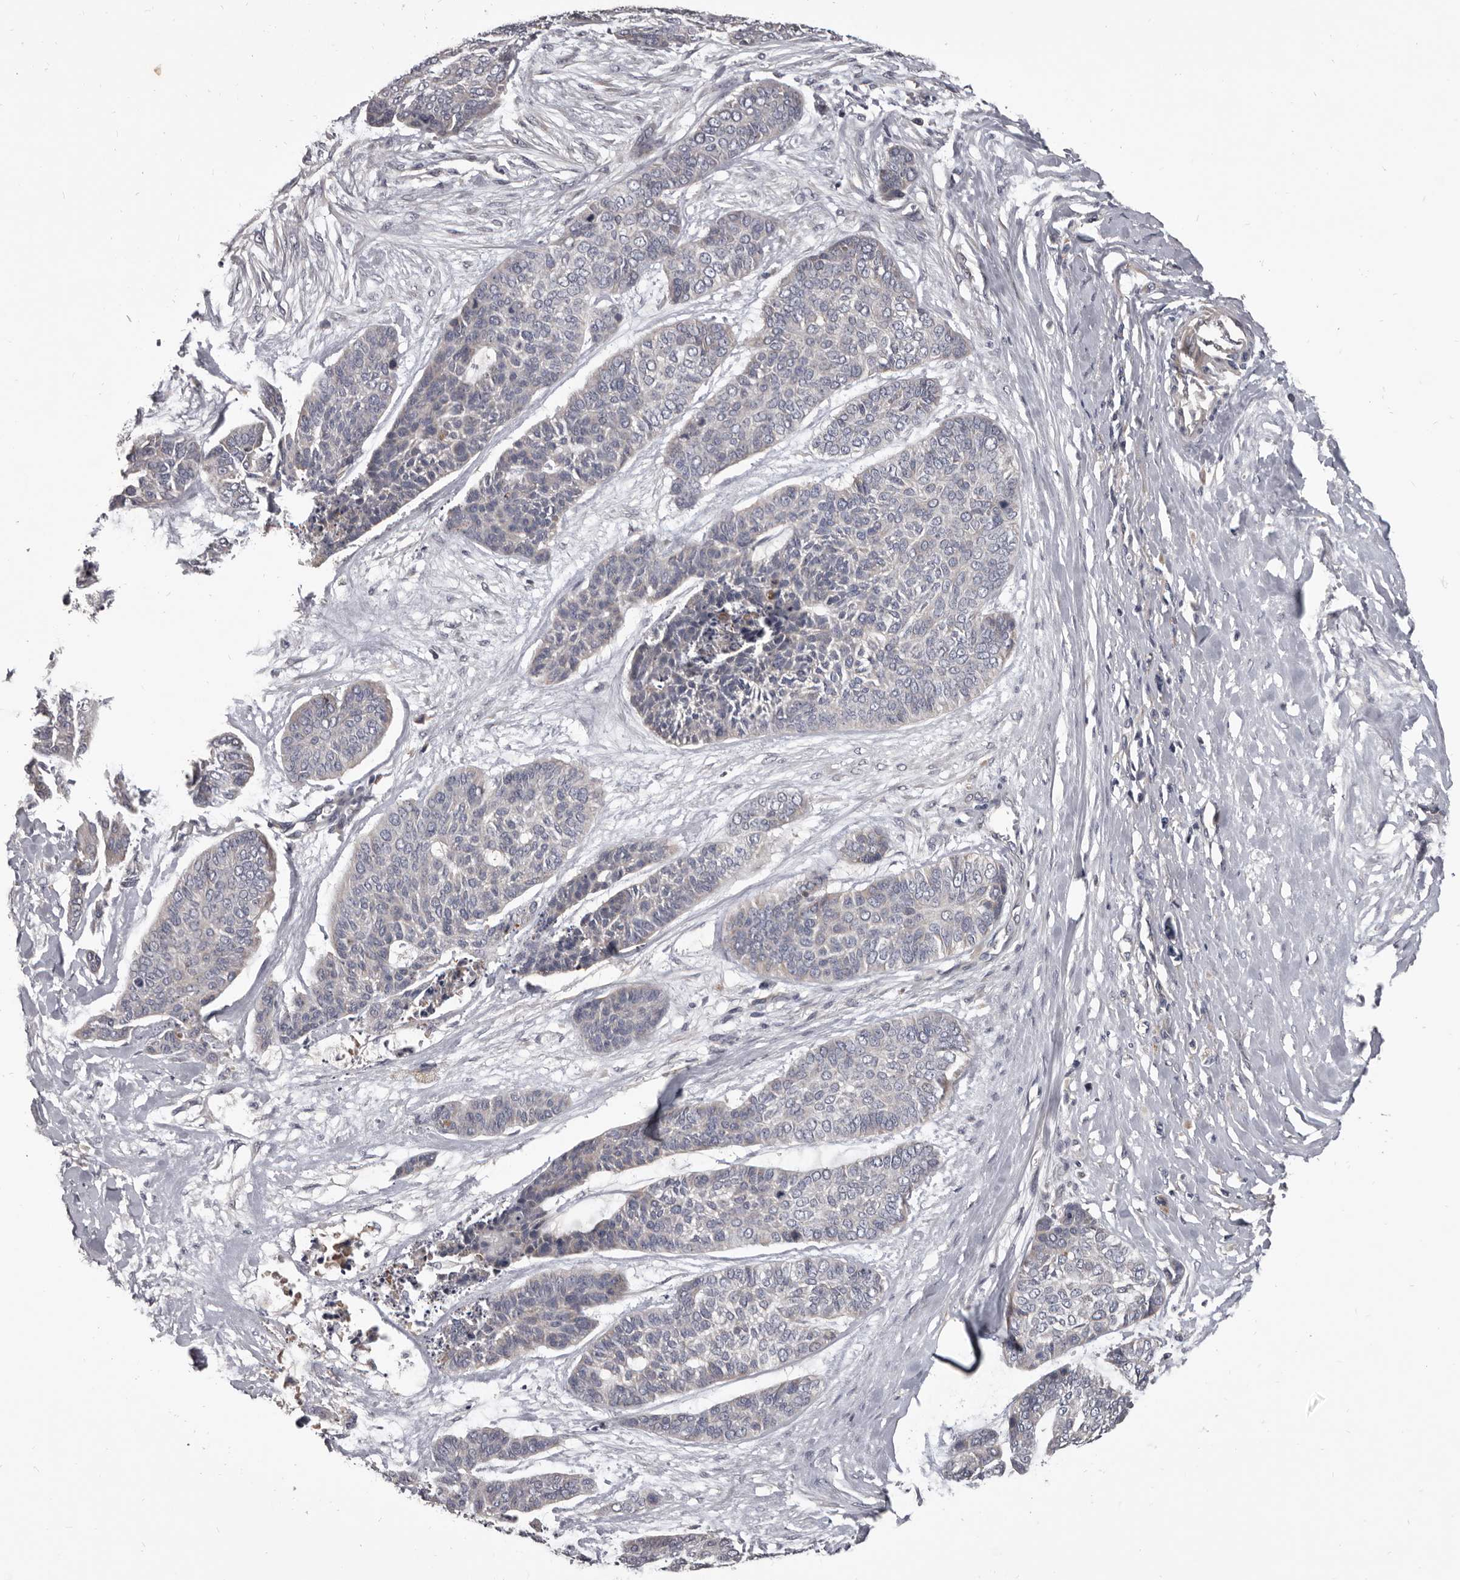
{"staining": {"intensity": "negative", "quantity": "none", "location": "none"}, "tissue": "skin cancer", "cell_type": "Tumor cells", "image_type": "cancer", "snomed": [{"axis": "morphology", "description": "Basal cell carcinoma"}, {"axis": "topography", "description": "Skin"}], "caption": "Immunohistochemistry micrograph of human skin basal cell carcinoma stained for a protein (brown), which reveals no expression in tumor cells. Nuclei are stained in blue.", "gene": "ALDH5A1", "patient": {"sex": "female", "age": 64}}